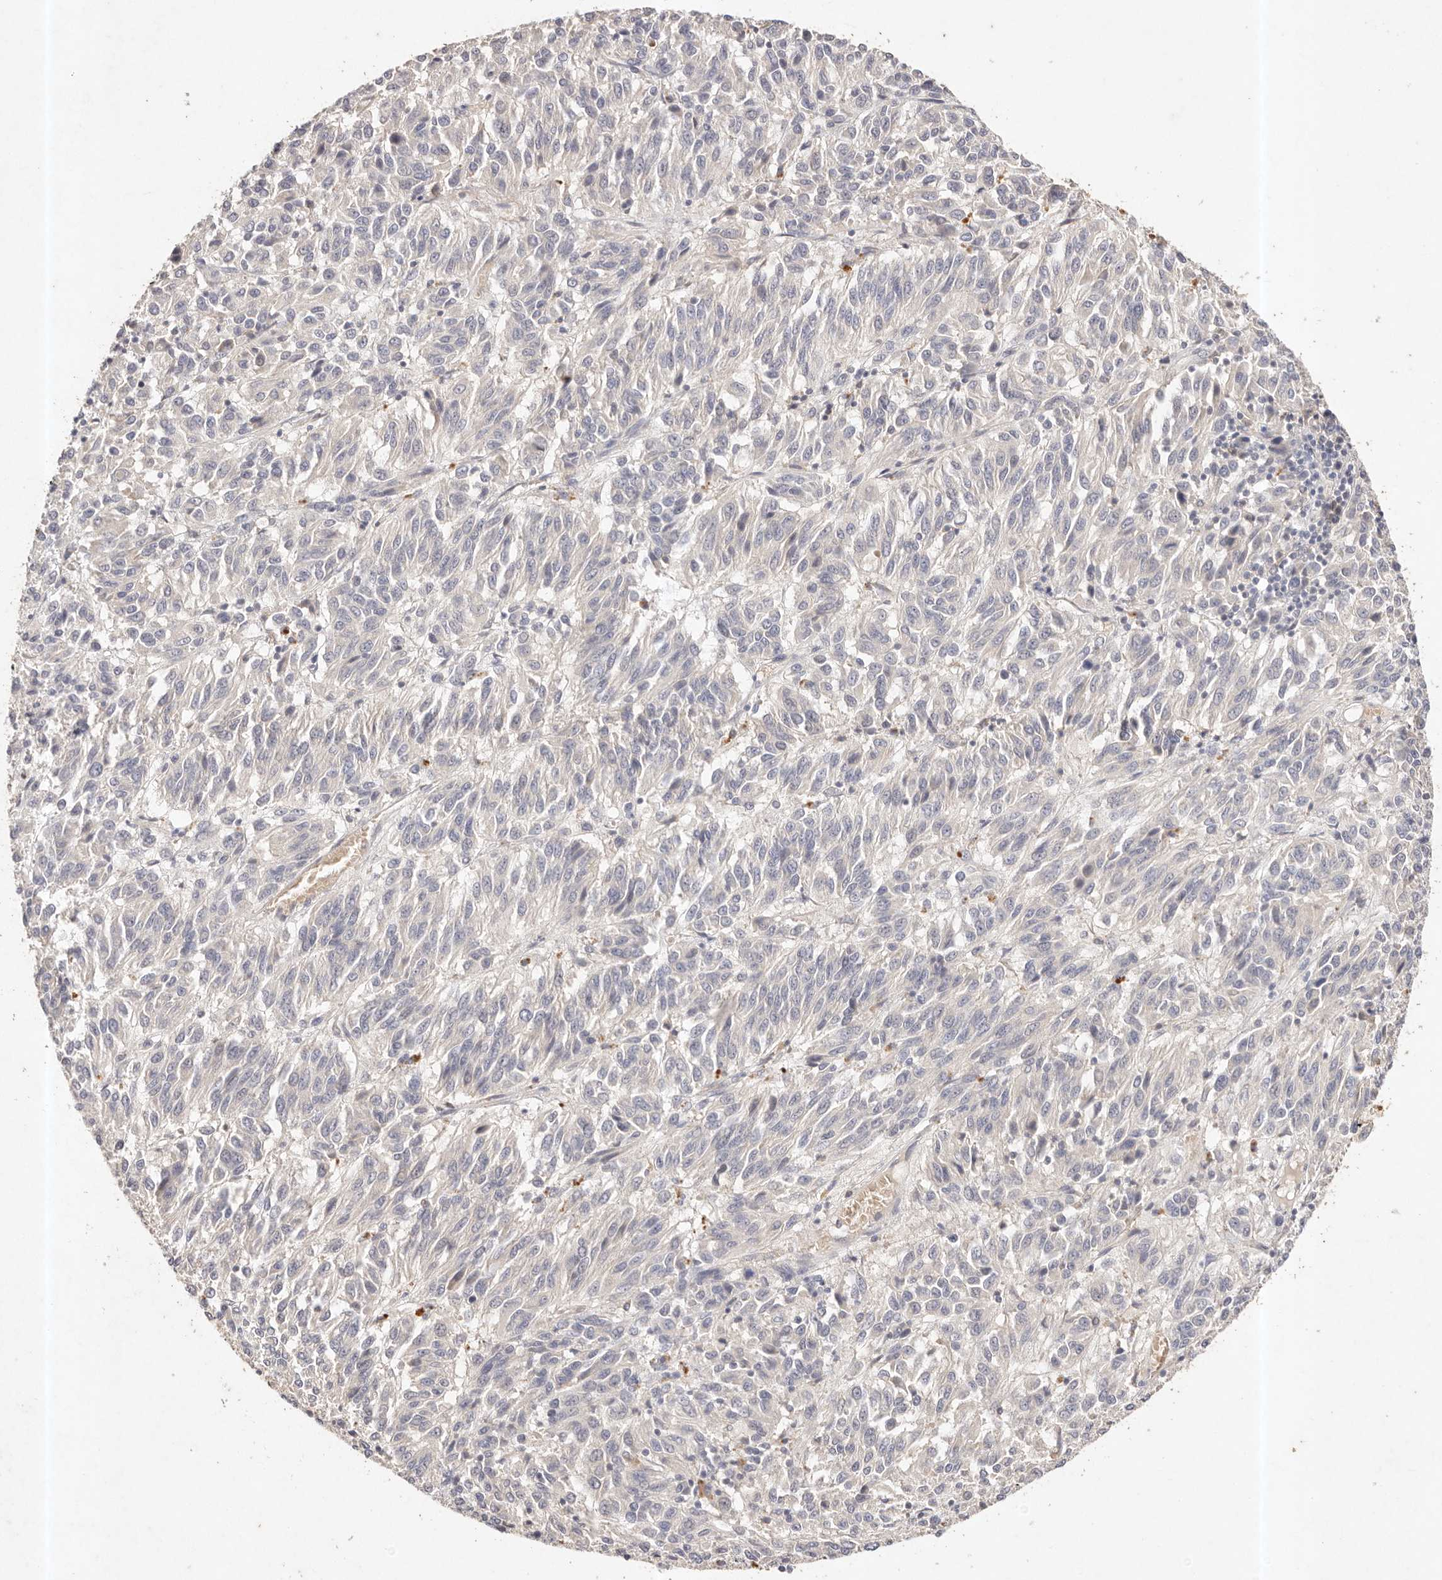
{"staining": {"intensity": "negative", "quantity": "none", "location": "none"}, "tissue": "melanoma", "cell_type": "Tumor cells", "image_type": "cancer", "snomed": [{"axis": "morphology", "description": "Malignant melanoma, Metastatic site"}, {"axis": "topography", "description": "Lung"}], "caption": "DAB immunohistochemical staining of human melanoma reveals no significant staining in tumor cells. (DAB IHC, high magnification).", "gene": "CXADR", "patient": {"sex": "male", "age": 64}}